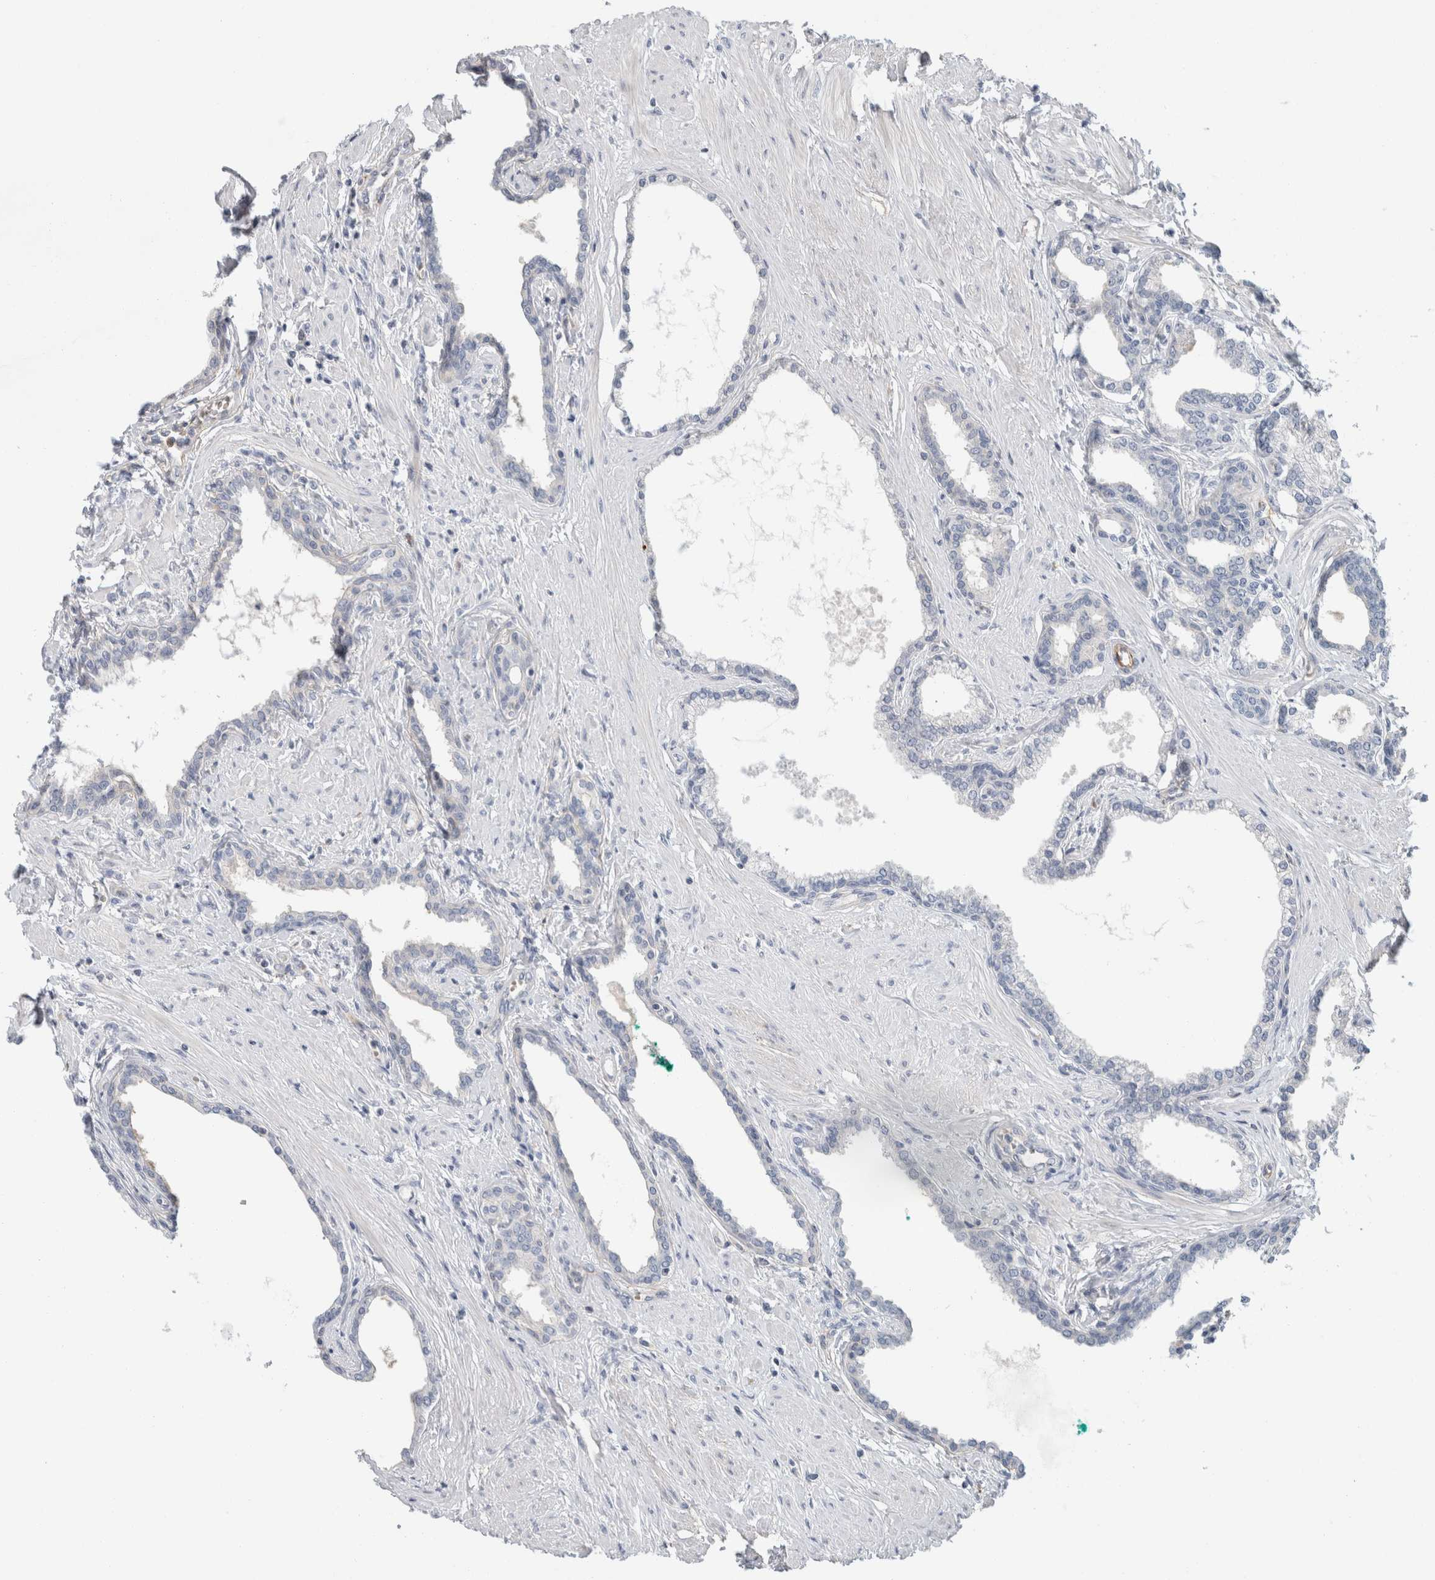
{"staining": {"intensity": "negative", "quantity": "none", "location": "none"}, "tissue": "prostate cancer", "cell_type": "Tumor cells", "image_type": "cancer", "snomed": [{"axis": "morphology", "description": "Adenocarcinoma, High grade"}, {"axis": "topography", "description": "Prostate"}], "caption": "Prostate cancer (adenocarcinoma (high-grade)) was stained to show a protein in brown. There is no significant expression in tumor cells.", "gene": "CD55", "patient": {"sex": "male", "age": 52}}